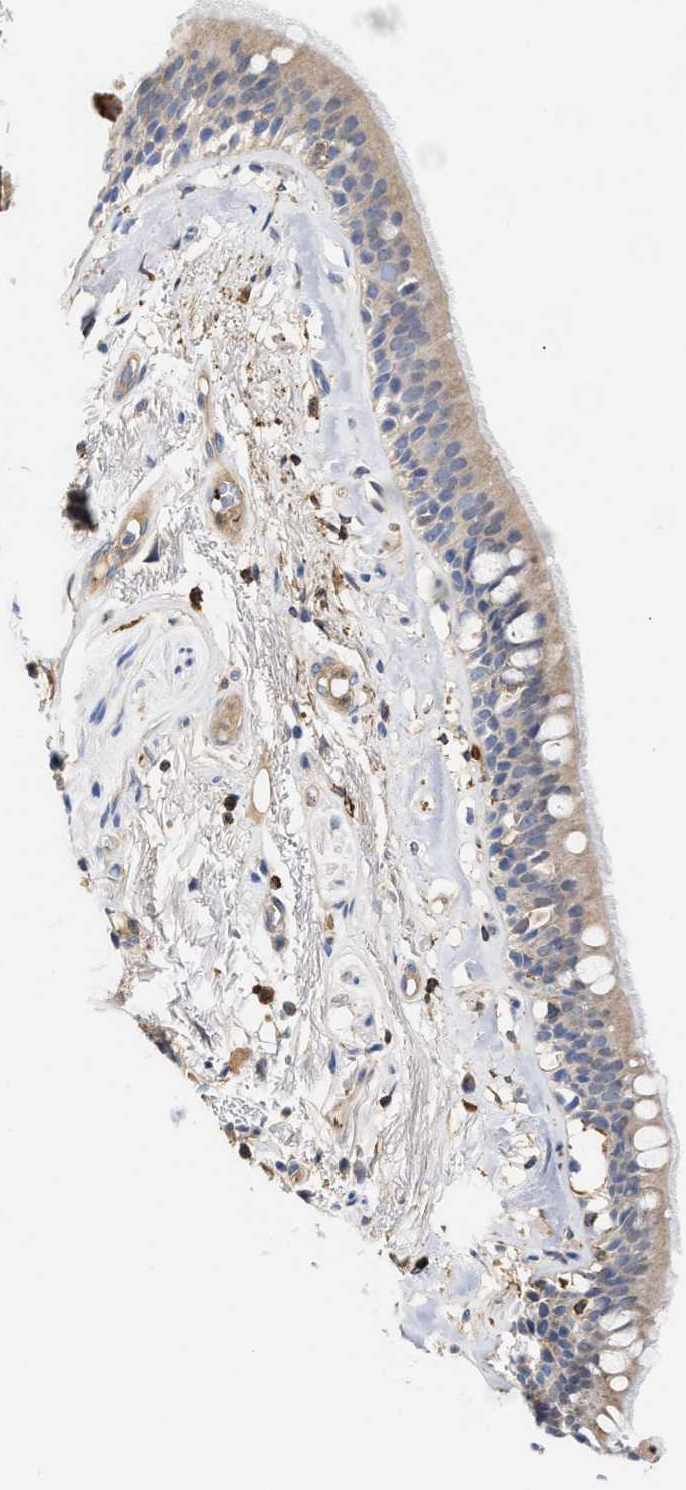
{"staining": {"intensity": "weak", "quantity": ">75%", "location": "cytoplasmic/membranous"}, "tissue": "bronchus", "cell_type": "Respiratory epithelial cells", "image_type": "normal", "snomed": [{"axis": "morphology", "description": "Normal tissue, NOS"}, {"axis": "topography", "description": "Cartilage tissue"}], "caption": "This is a micrograph of IHC staining of unremarkable bronchus, which shows weak staining in the cytoplasmic/membranous of respiratory epithelial cells.", "gene": "HS3ST5", "patient": {"sex": "female", "age": 63}}